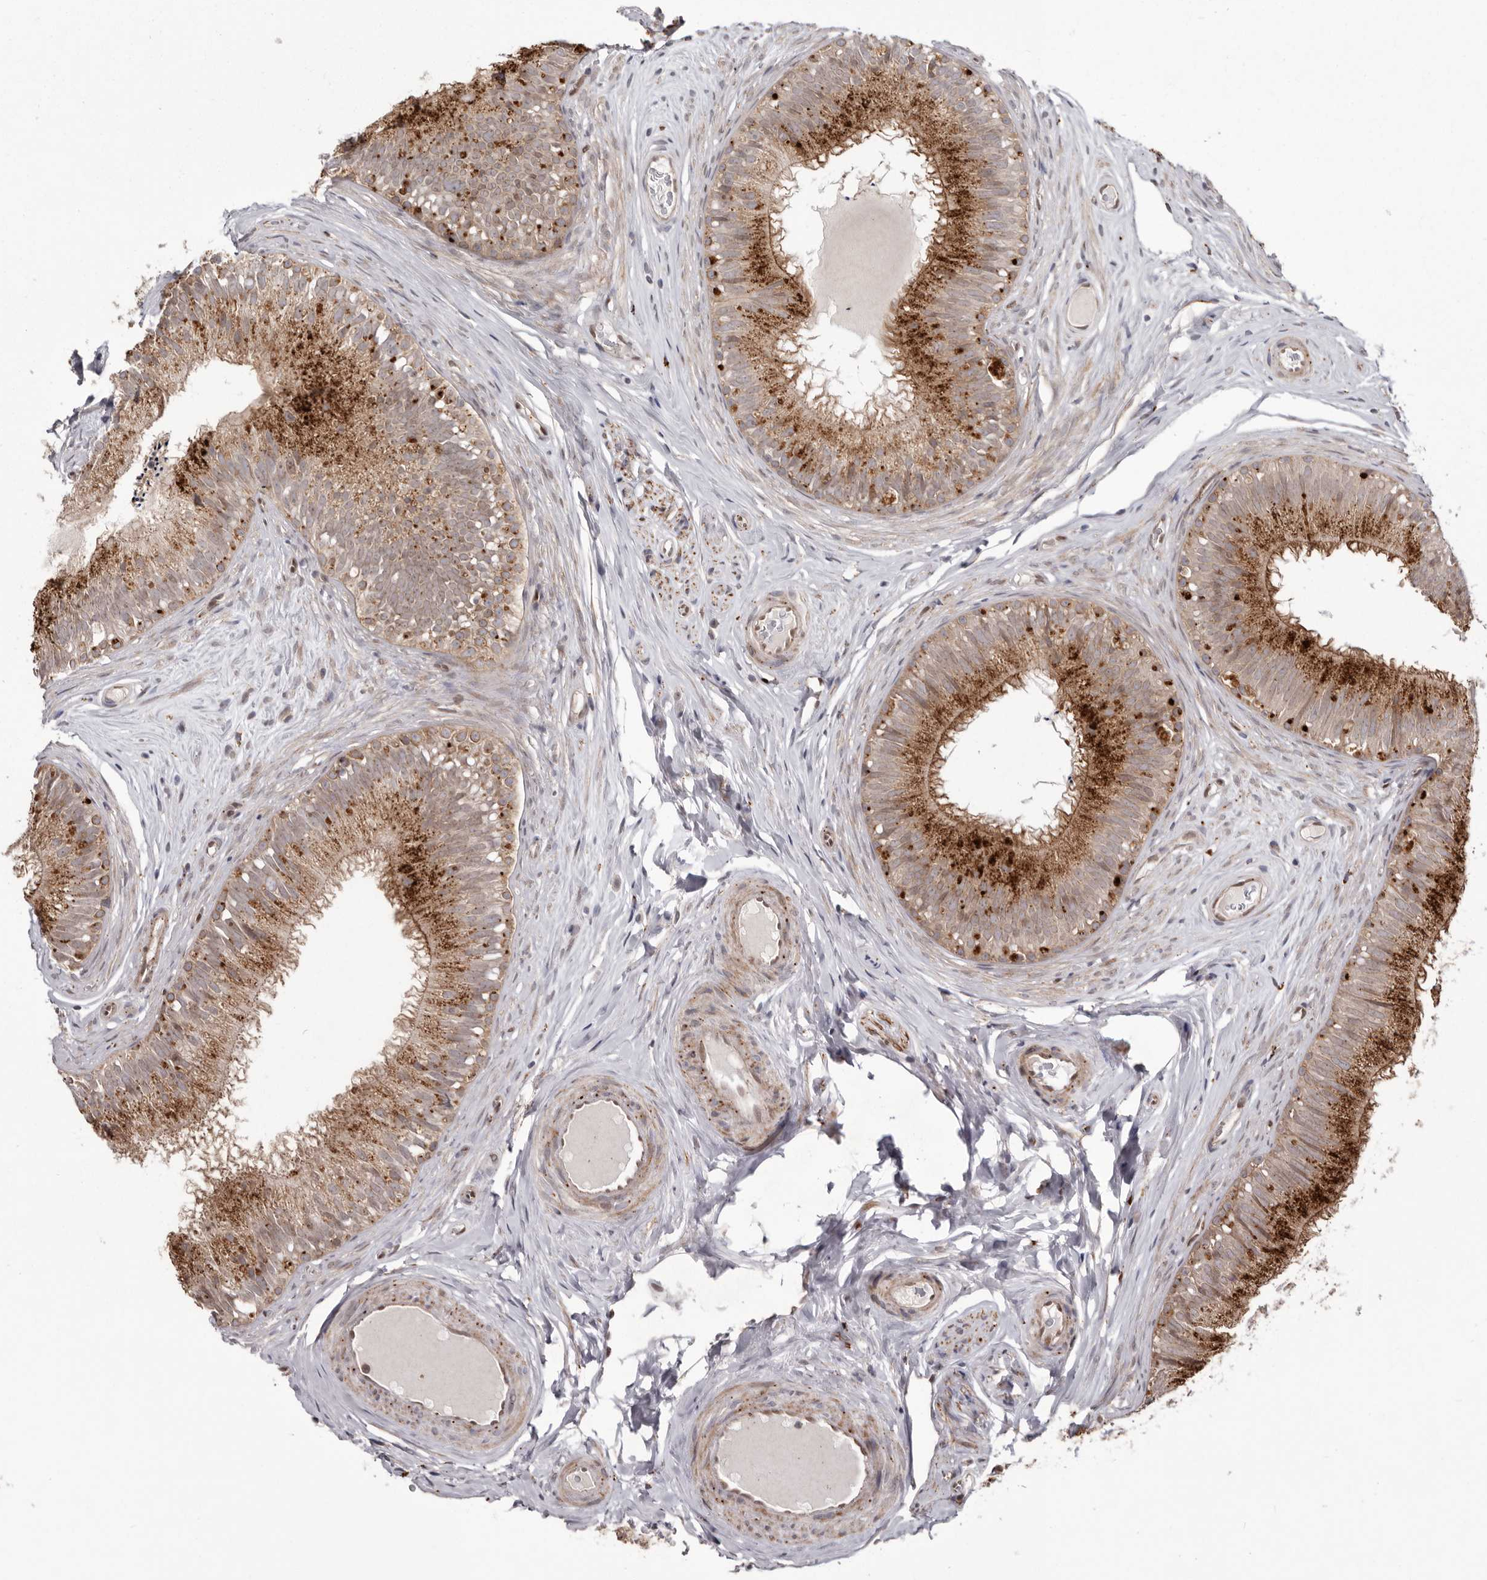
{"staining": {"intensity": "strong", "quantity": ">75%", "location": "cytoplasmic/membranous"}, "tissue": "epididymis", "cell_type": "Glandular cells", "image_type": "normal", "snomed": [{"axis": "morphology", "description": "Normal tissue, NOS"}, {"axis": "topography", "description": "Epididymis"}], "caption": "DAB (3,3'-diaminobenzidine) immunohistochemical staining of unremarkable epididymis exhibits strong cytoplasmic/membranous protein staining in approximately >75% of glandular cells.", "gene": "NUP43", "patient": {"sex": "male", "age": 29}}